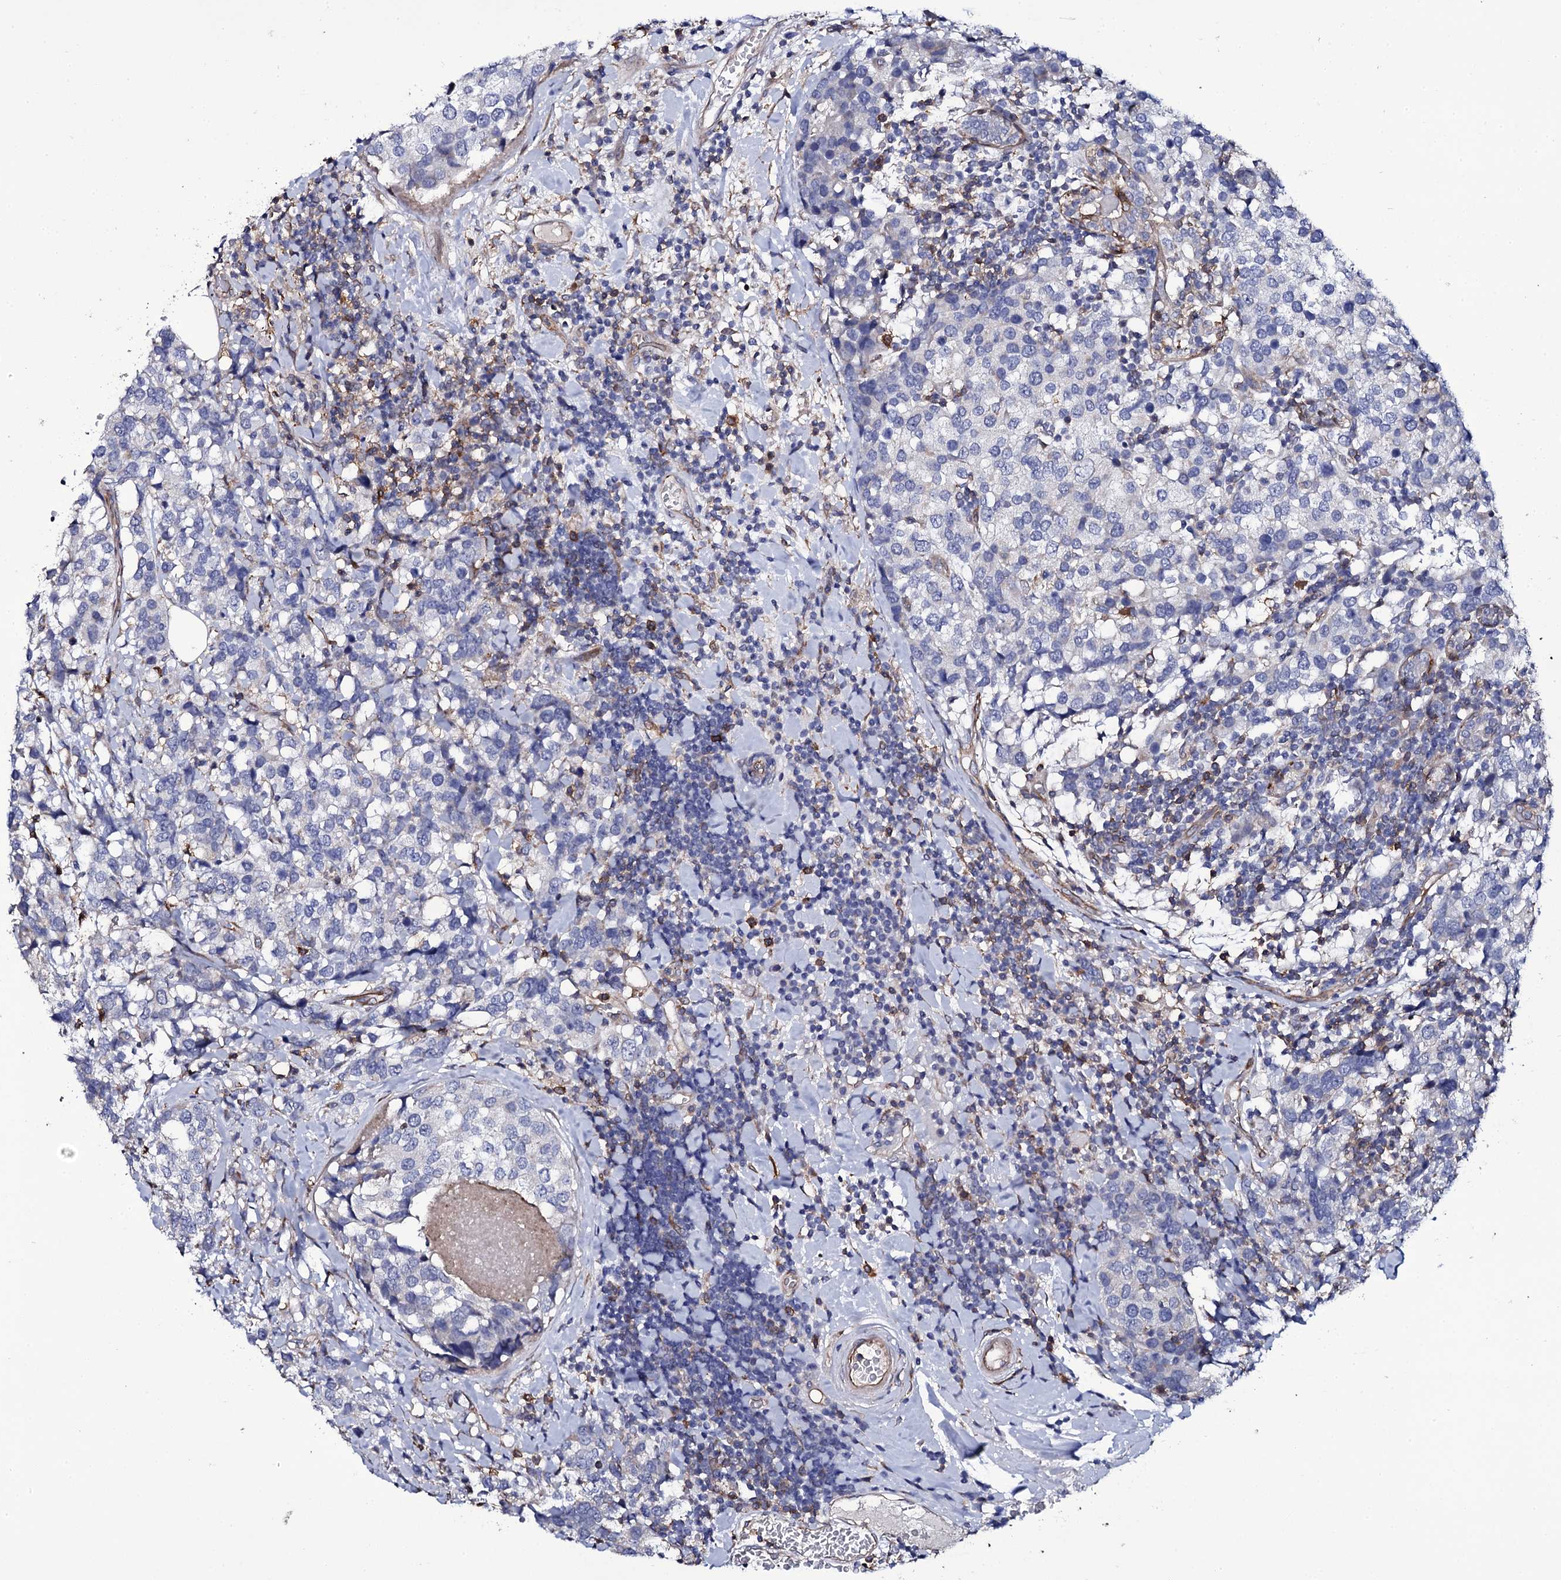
{"staining": {"intensity": "negative", "quantity": "none", "location": "none"}, "tissue": "breast cancer", "cell_type": "Tumor cells", "image_type": "cancer", "snomed": [{"axis": "morphology", "description": "Lobular carcinoma"}, {"axis": "topography", "description": "Breast"}], "caption": "High power microscopy image of an immunohistochemistry image of breast lobular carcinoma, revealing no significant positivity in tumor cells.", "gene": "TTC23", "patient": {"sex": "female", "age": 59}}